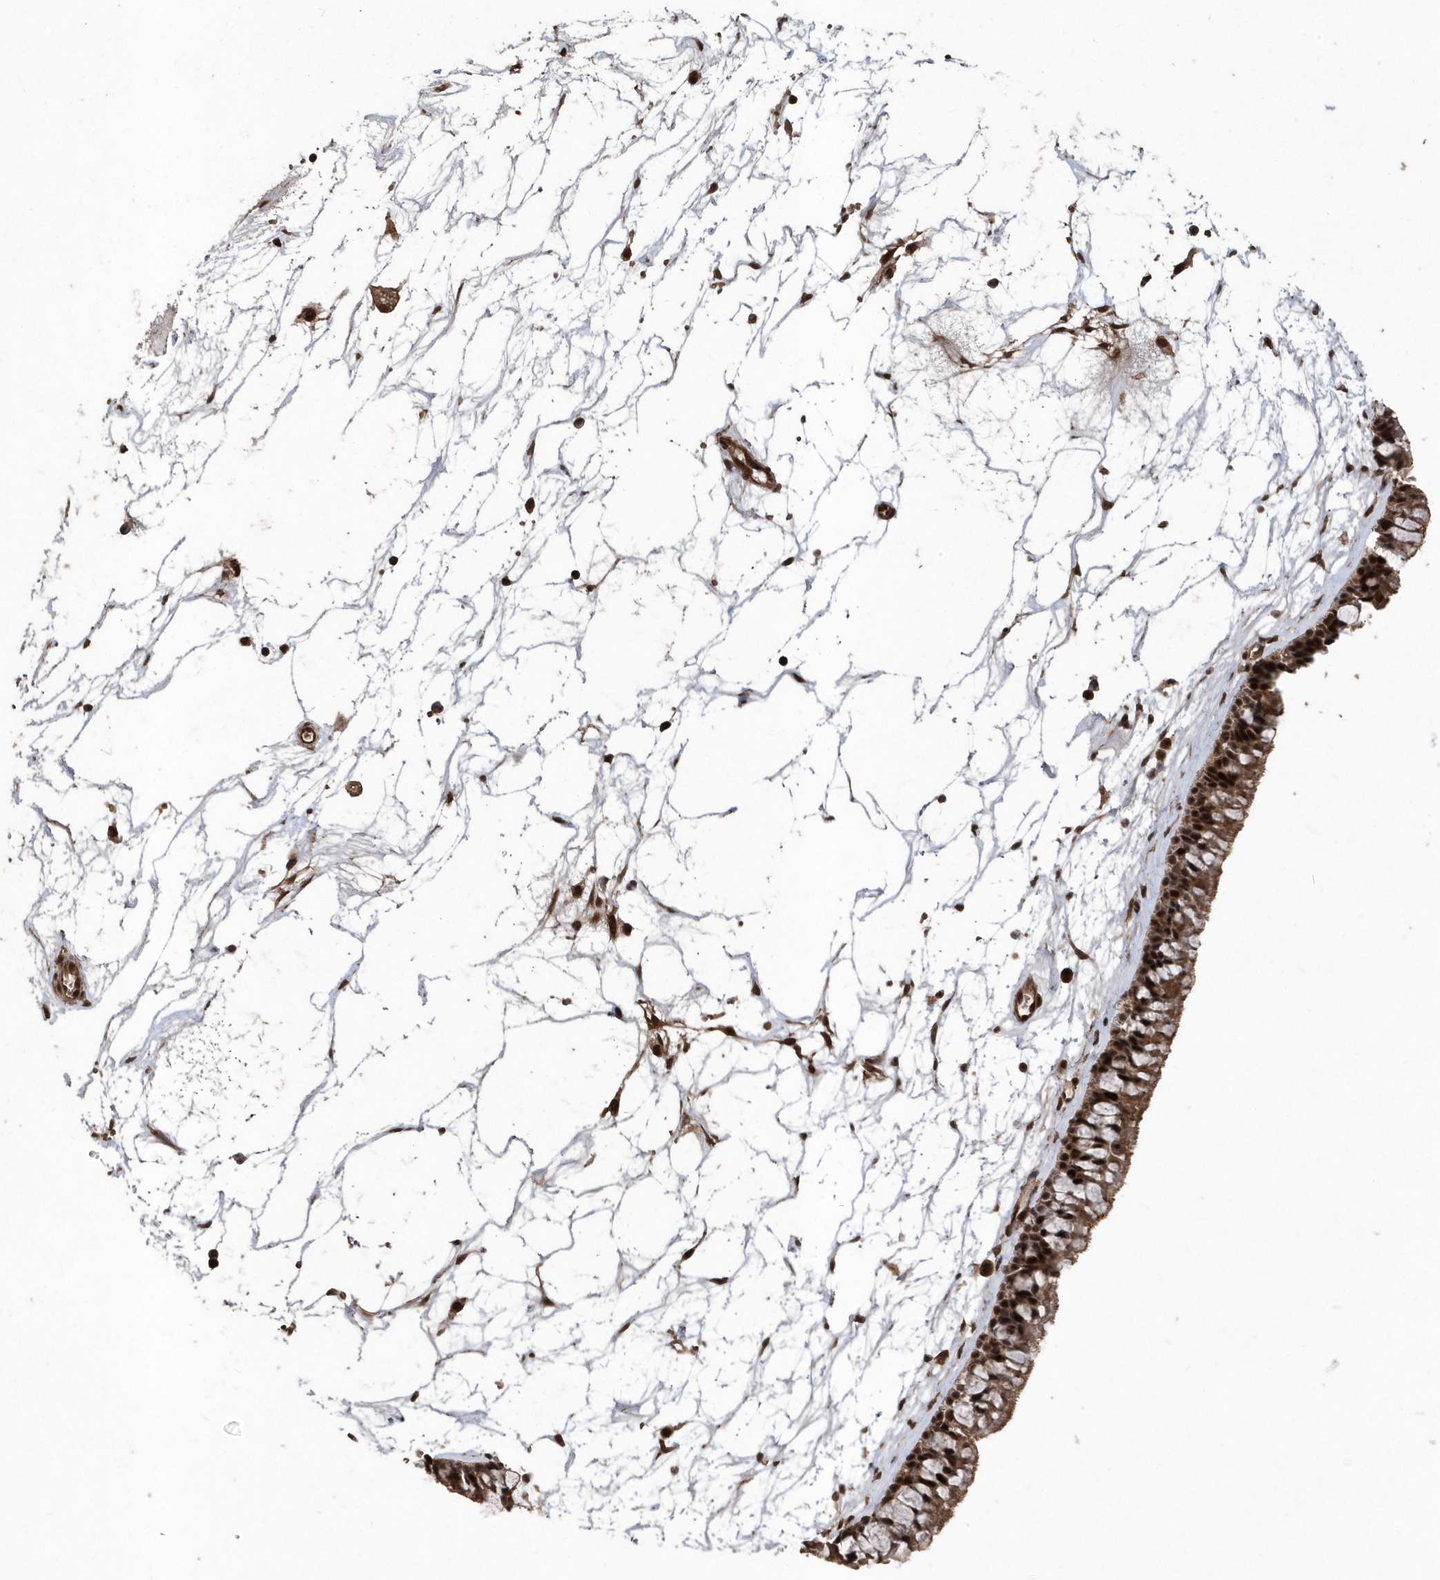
{"staining": {"intensity": "strong", "quantity": ">75%", "location": "cytoplasmic/membranous,nuclear"}, "tissue": "nasopharynx", "cell_type": "Respiratory epithelial cells", "image_type": "normal", "snomed": [{"axis": "morphology", "description": "Normal tissue, NOS"}, {"axis": "topography", "description": "Nasopharynx"}], "caption": "Immunohistochemistry of normal human nasopharynx demonstrates high levels of strong cytoplasmic/membranous,nuclear expression in about >75% of respiratory epithelial cells.", "gene": "INTS12", "patient": {"sex": "male", "age": 64}}